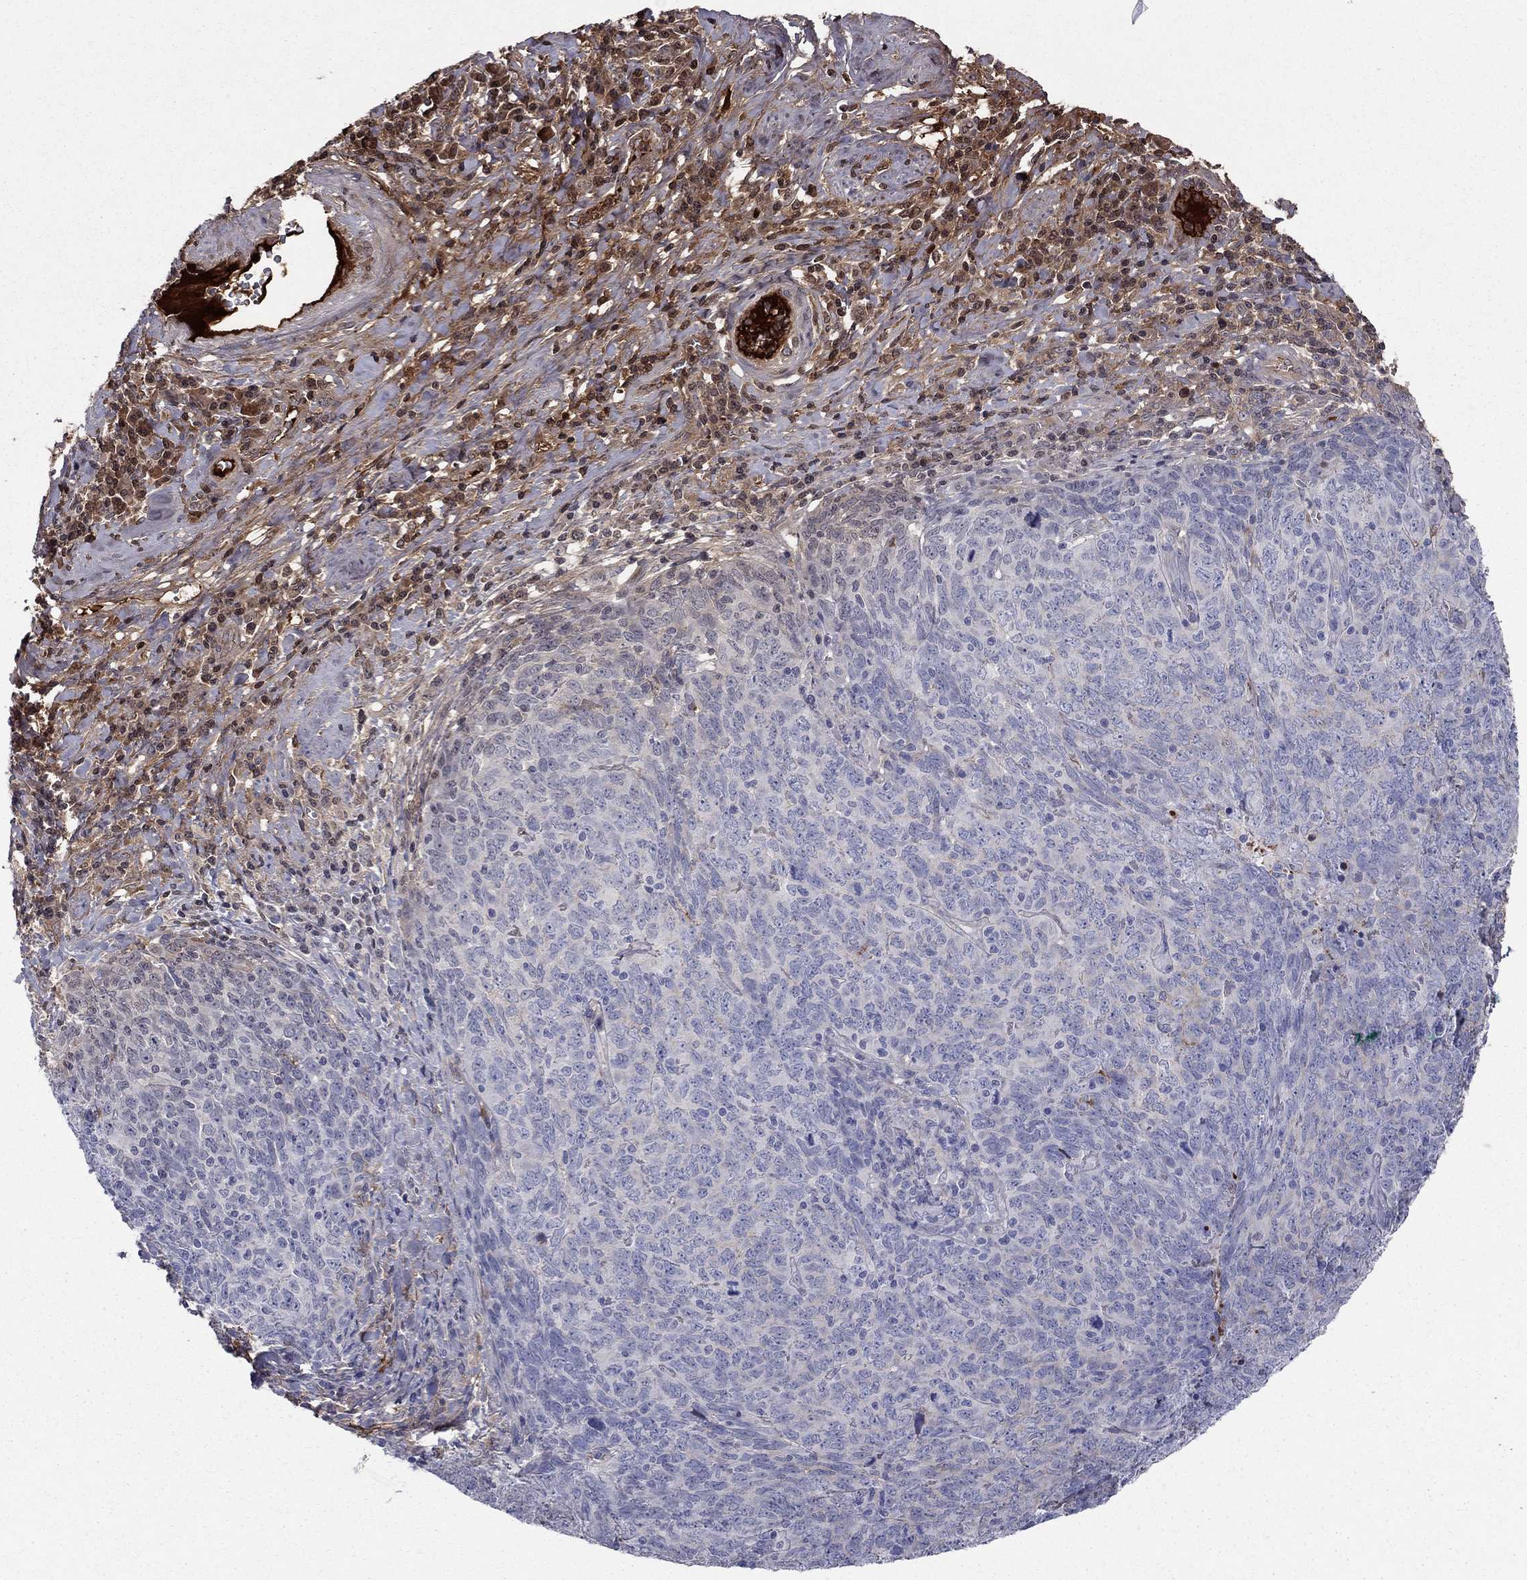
{"staining": {"intensity": "negative", "quantity": "none", "location": "none"}, "tissue": "skin cancer", "cell_type": "Tumor cells", "image_type": "cancer", "snomed": [{"axis": "morphology", "description": "Squamous cell carcinoma, NOS"}, {"axis": "topography", "description": "Skin"}, {"axis": "topography", "description": "Anal"}], "caption": "A high-resolution image shows immunohistochemistry staining of squamous cell carcinoma (skin), which reveals no significant expression in tumor cells. Nuclei are stained in blue.", "gene": "HPX", "patient": {"sex": "female", "age": 51}}